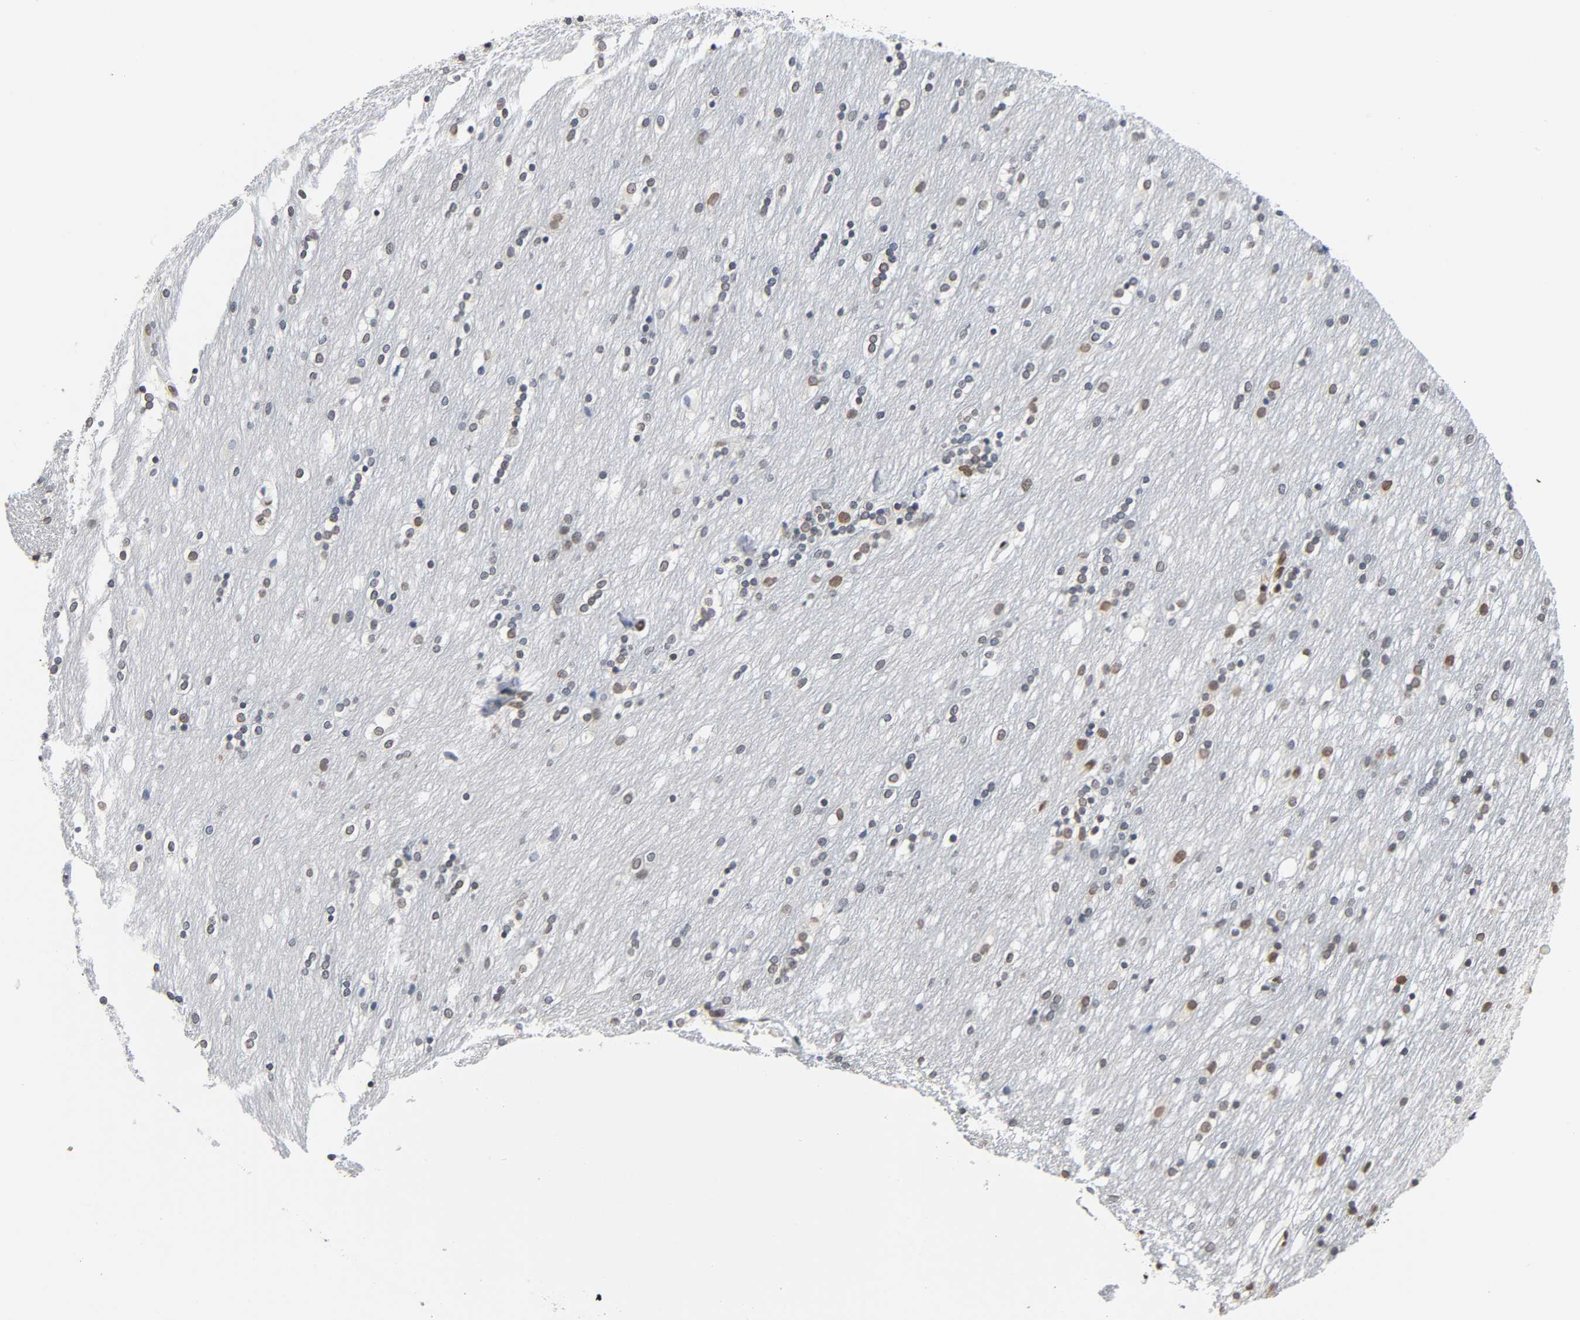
{"staining": {"intensity": "moderate", "quantity": "<25%", "location": "nuclear"}, "tissue": "caudate", "cell_type": "Glial cells", "image_type": "normal", "snomed": [{"axis": "morphology", "description": "Normal tissue, NOS"}, {"axis": "topography", "description": "Lateral ventricle wall"}], "caption": "This micrograph exhibits IHC staining of unremarkable human caudate, with low moderate nuclear expression in about <25% of glial cells.", "gene": "SUMO1", "patient": {"sex": "female", "age": 54}}